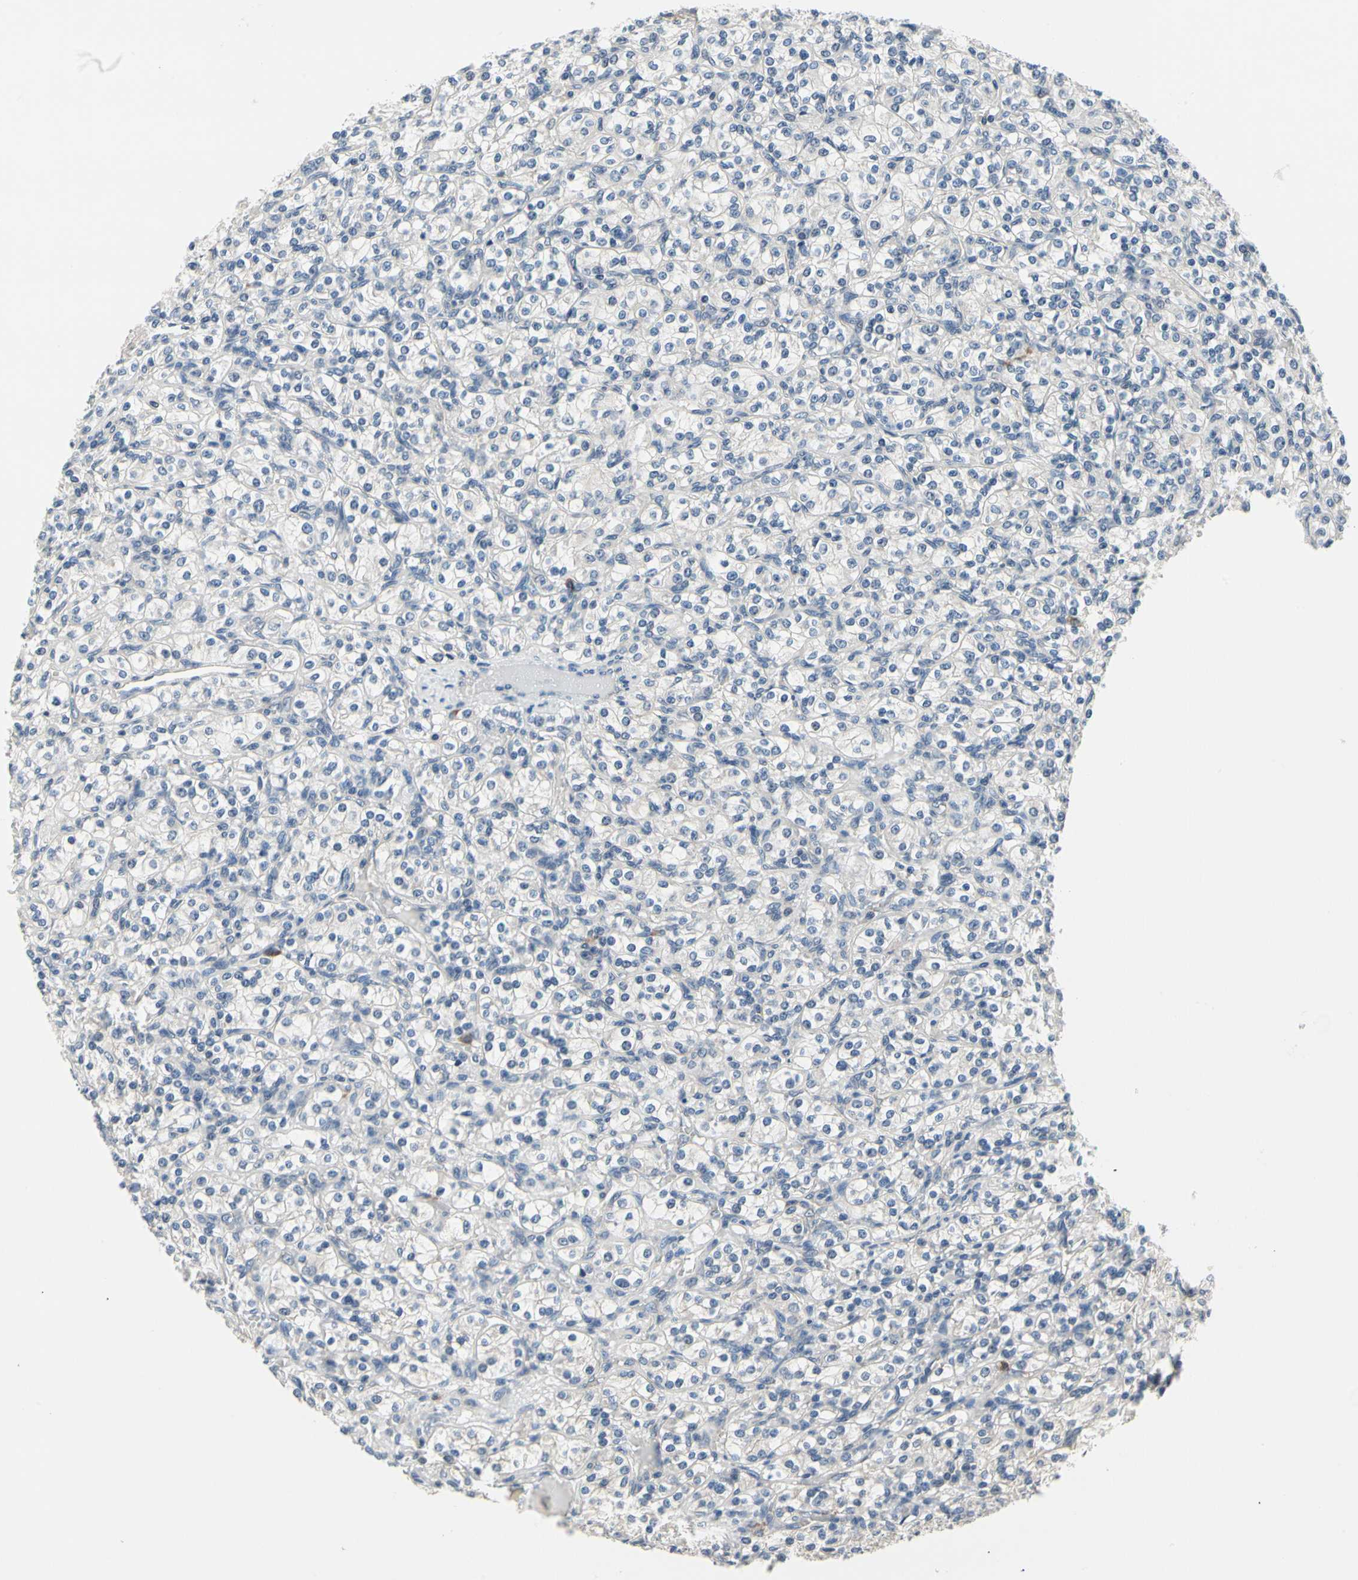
{"staining": {"intensity": "negative", "quantity": "none", "location": "none"}, "tissue": "renal cancer", "cell_type": "Tumor cells", "image_type": "cancer", "snomed": [{"axis": "morphology", "description": "Adenocarcinoma, NOS"}, {"axis": "topography", "description": "Kidney"}], "caption": "This micrograph is of renal adenocarcinoma stained with immunohistochemistry (IHC) to label a protein in brown with the nuclei are counter-stained blue. There is no expression in tumor cells. The staining is performed using DAB (3,3'-diaminobenzidine) brown chromogen with nuclei counter-stained in using hematoxylin.", "gene": "SELENOK", "patient": {"sex": "male", "age": 77}}